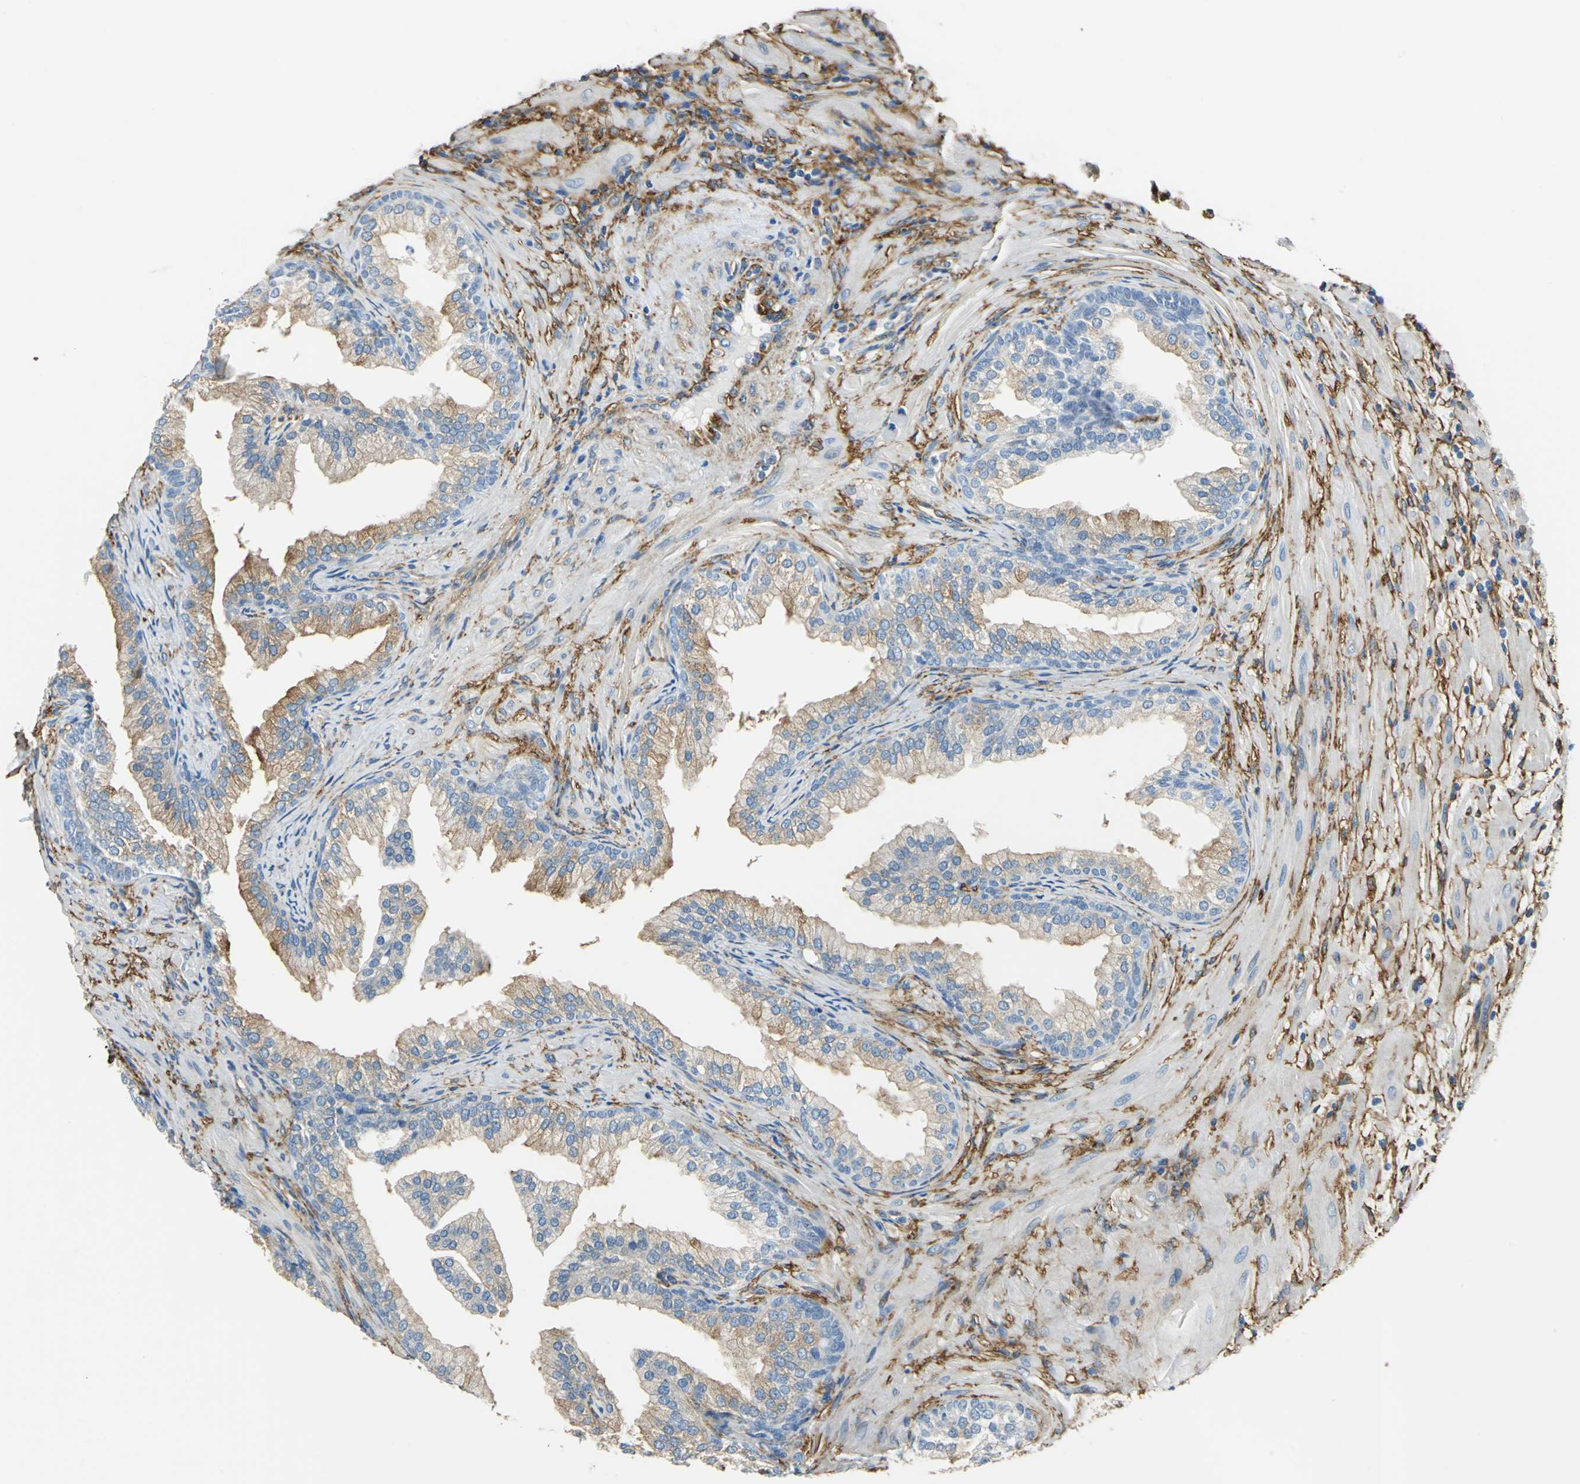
{"staining": {"intensity": "moderate", "quantity": ">75%", "location": "cytoplasmic/membranous"}, "tissue": "prostate", "cell_type": "Glandular cells", "image_type": "normal", "snomed": [{"axis": "morphology", "description": "Normal tissue, NOS"}, {"axis": "topography", "description": "Prostate"}], "caption": "Immunohistochemical staining of benign prostate reveals >75% levels of moderate cytoplasmic/membranous protein staining in approximately >75% of glandular cells.", "gene": "AKAP12", "patient": {"sex": "male", "age": 76}}